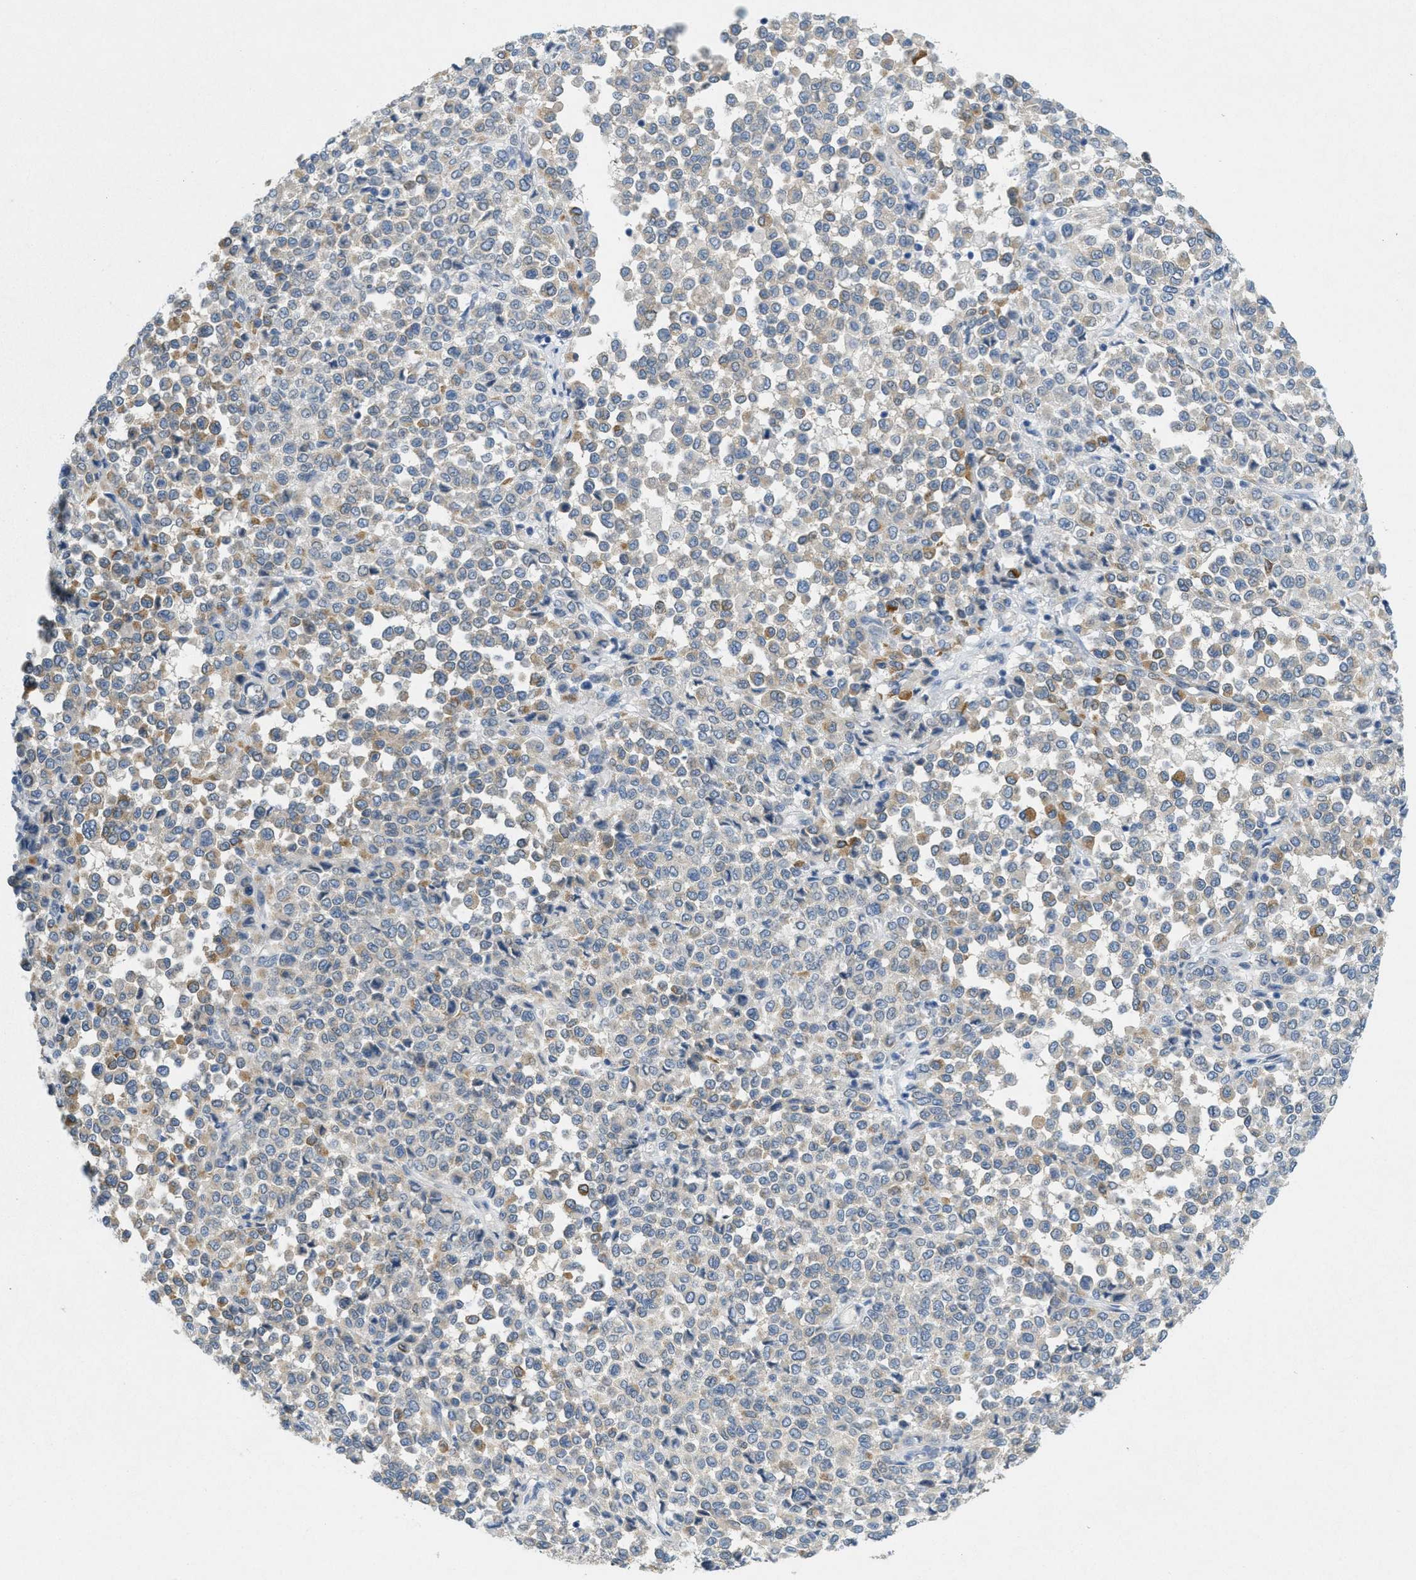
{"staining": {"intensity": "weak", "quantity": "<25%", "location": "cytoplasmic/membranous"}, "tissue": "melanoma", "cell_type": "Tumor cells", "image_type": "cancer", "snomed": [{"axis": "morphology", "description": "Malignant melanoma, Metastatic site"}, {"axis": "topography", "description": "Pancreas"}], "caption": "Immunohistochemical staining of malignant melanoma (metastatic site) demonstrates no significant expression in tumor cells.", "gene": "ZFYVE9", "patient": {"sex": "female", "age": 30}}